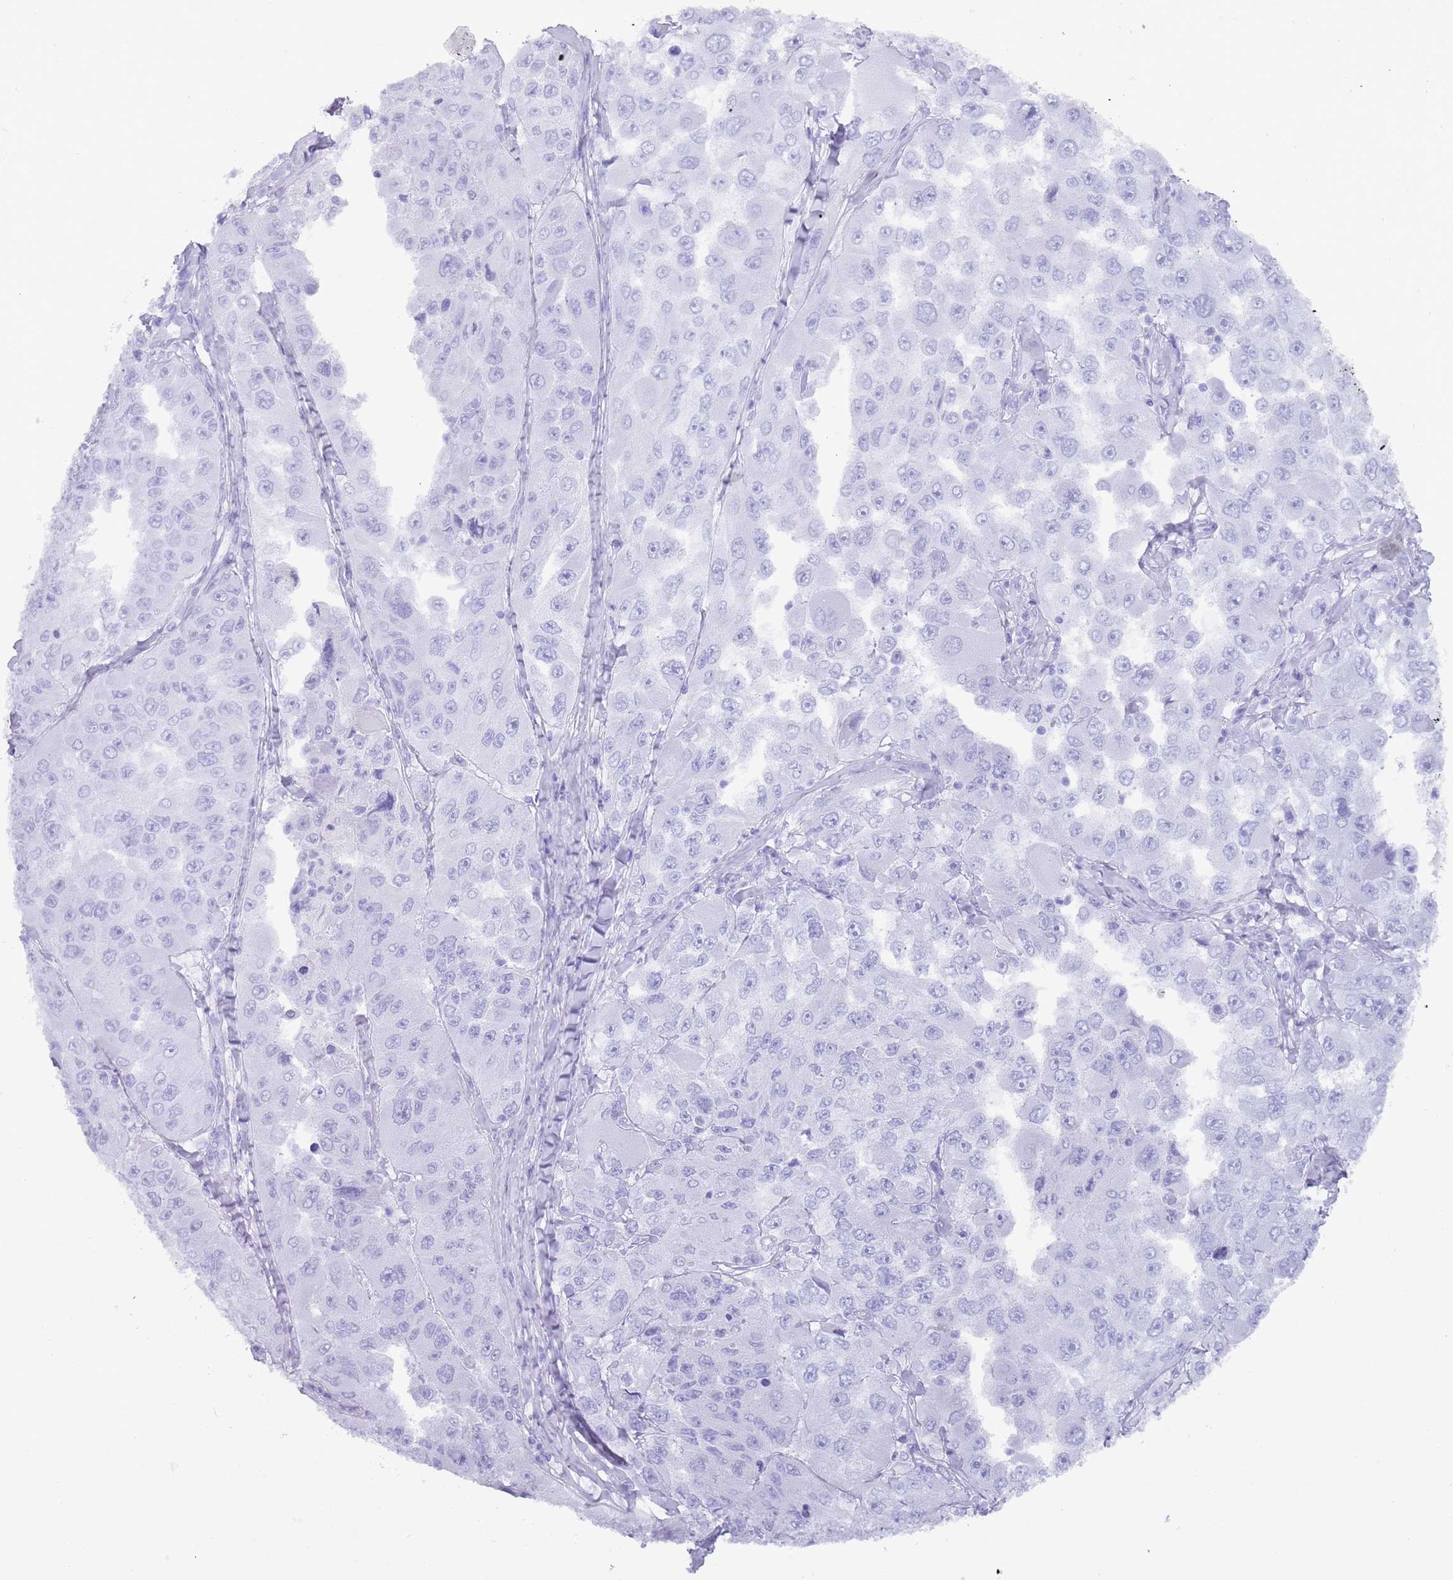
{"staining": {"intensity": "negative", "quantity": "none", "location": "none"}, "tissue": "melanoma", "cell_type": "Tumor cells", "image_type": "cancer", "snomed": [{"axis": "morphology", "description": "Malignant melanoma, Metastatic site"}, {"axis": "topography", "description": "Lymph node"}], "caption": "High power microscopy image of an immunohistochemistry (IHC) image of melanoma, revealing no significant staining in tumor cells.", "gene": "MYADML2", "patient": {"sex": "male", "age": 62}}